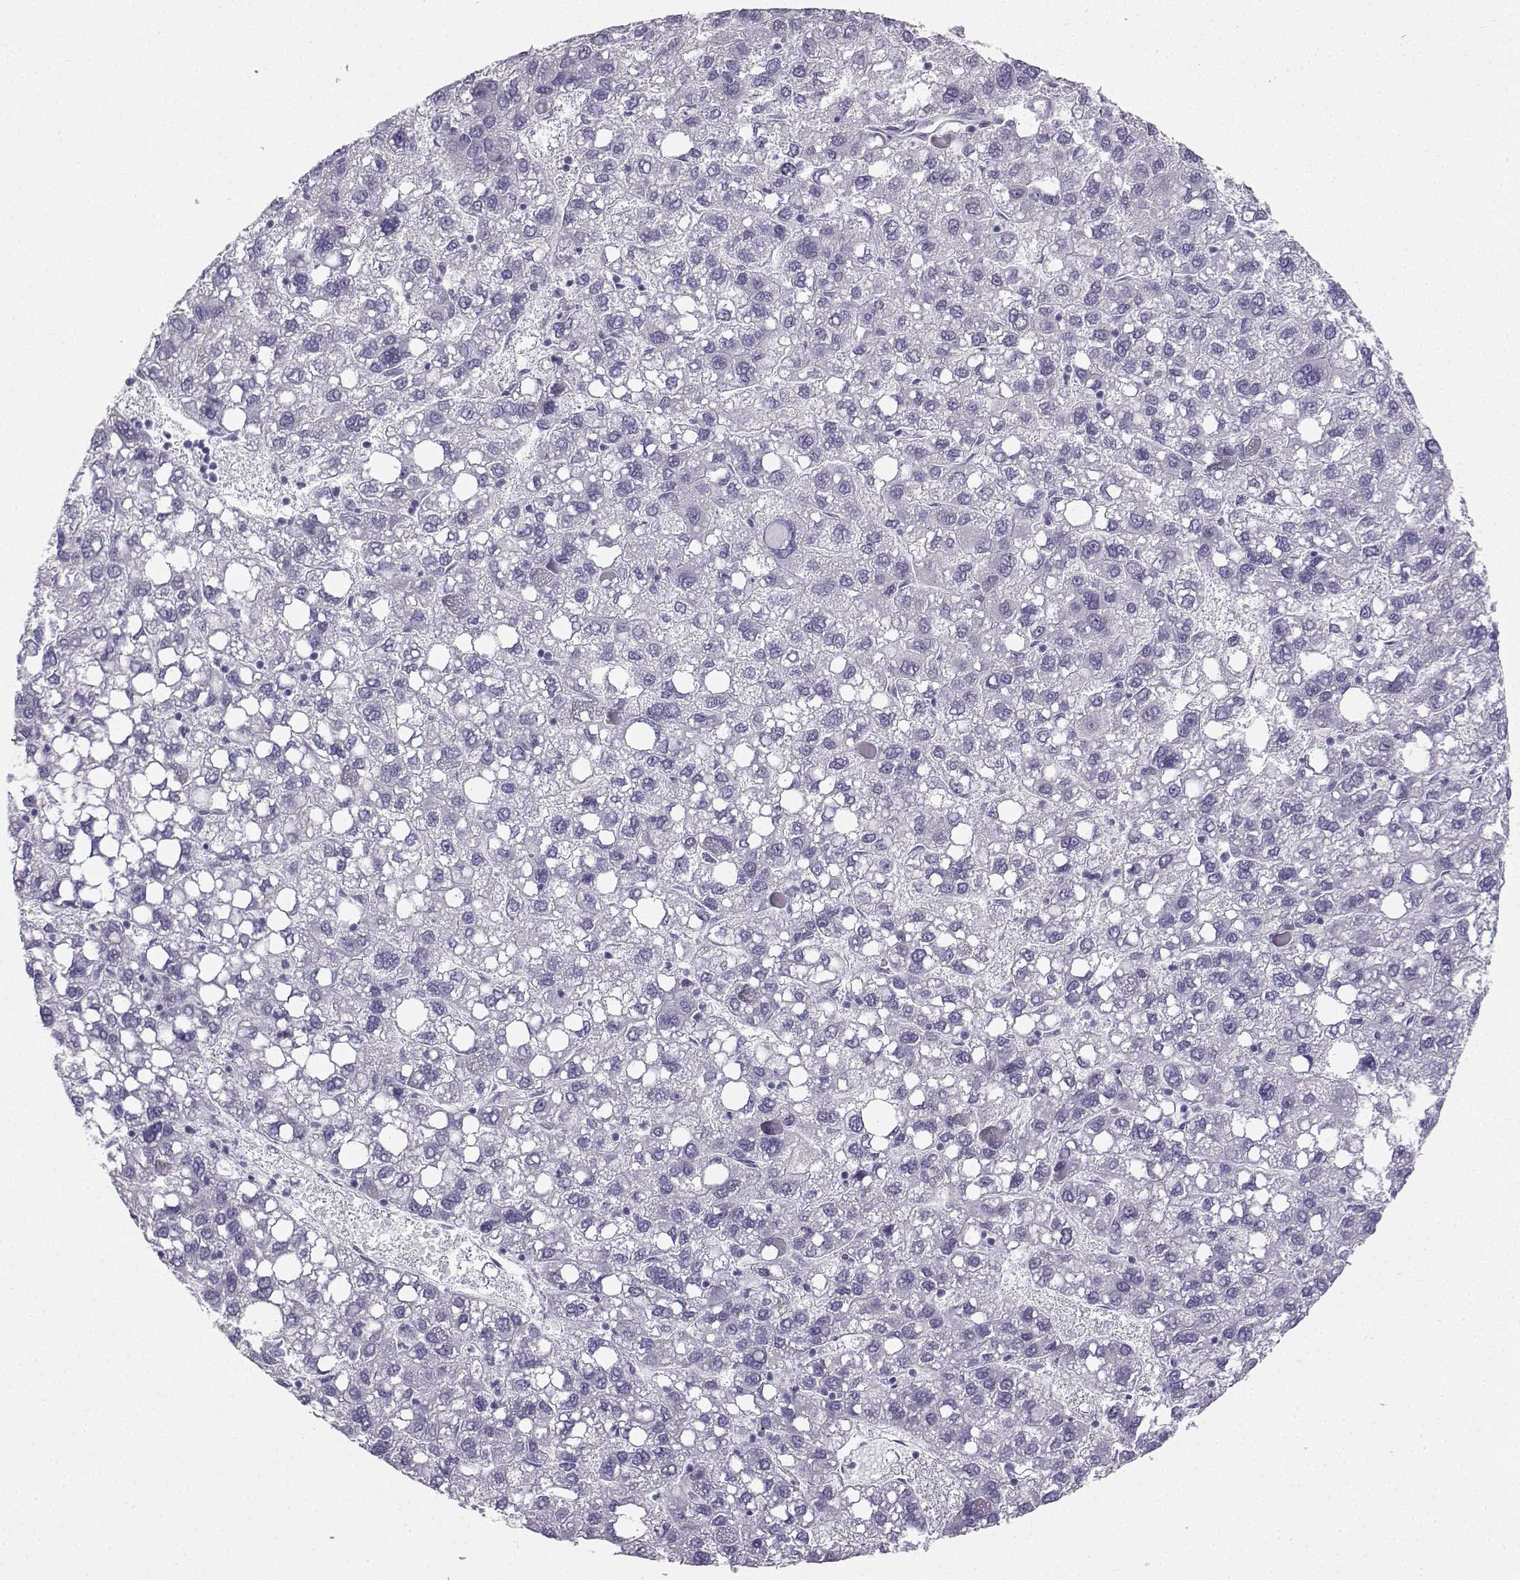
{"staining": {"intensity": "negative", "quantity": "none", "location": "none"}, "tissue": "liver cancer", "cell_type": "Tumor cells", "image_type": "cancer", "snomed": [{"axis": "morphology", "description": "Carcinoma, Hepatocellular, NOS"}, {"axis": "topography", "description": "Liver"}], "caption": "Immunohistochemistry of hepatocellular carcinoma (liver) exhibits no staining in tumor cells. The staining was performed using DAB (3,3'-diaminobenzidine) to visualize the protein expression in brown, while the nuclei were stained in blue with hematoxylin (Magnification: 20x).", "gene": "IQCD", "patient": {"sex": "female", "age": 82}}